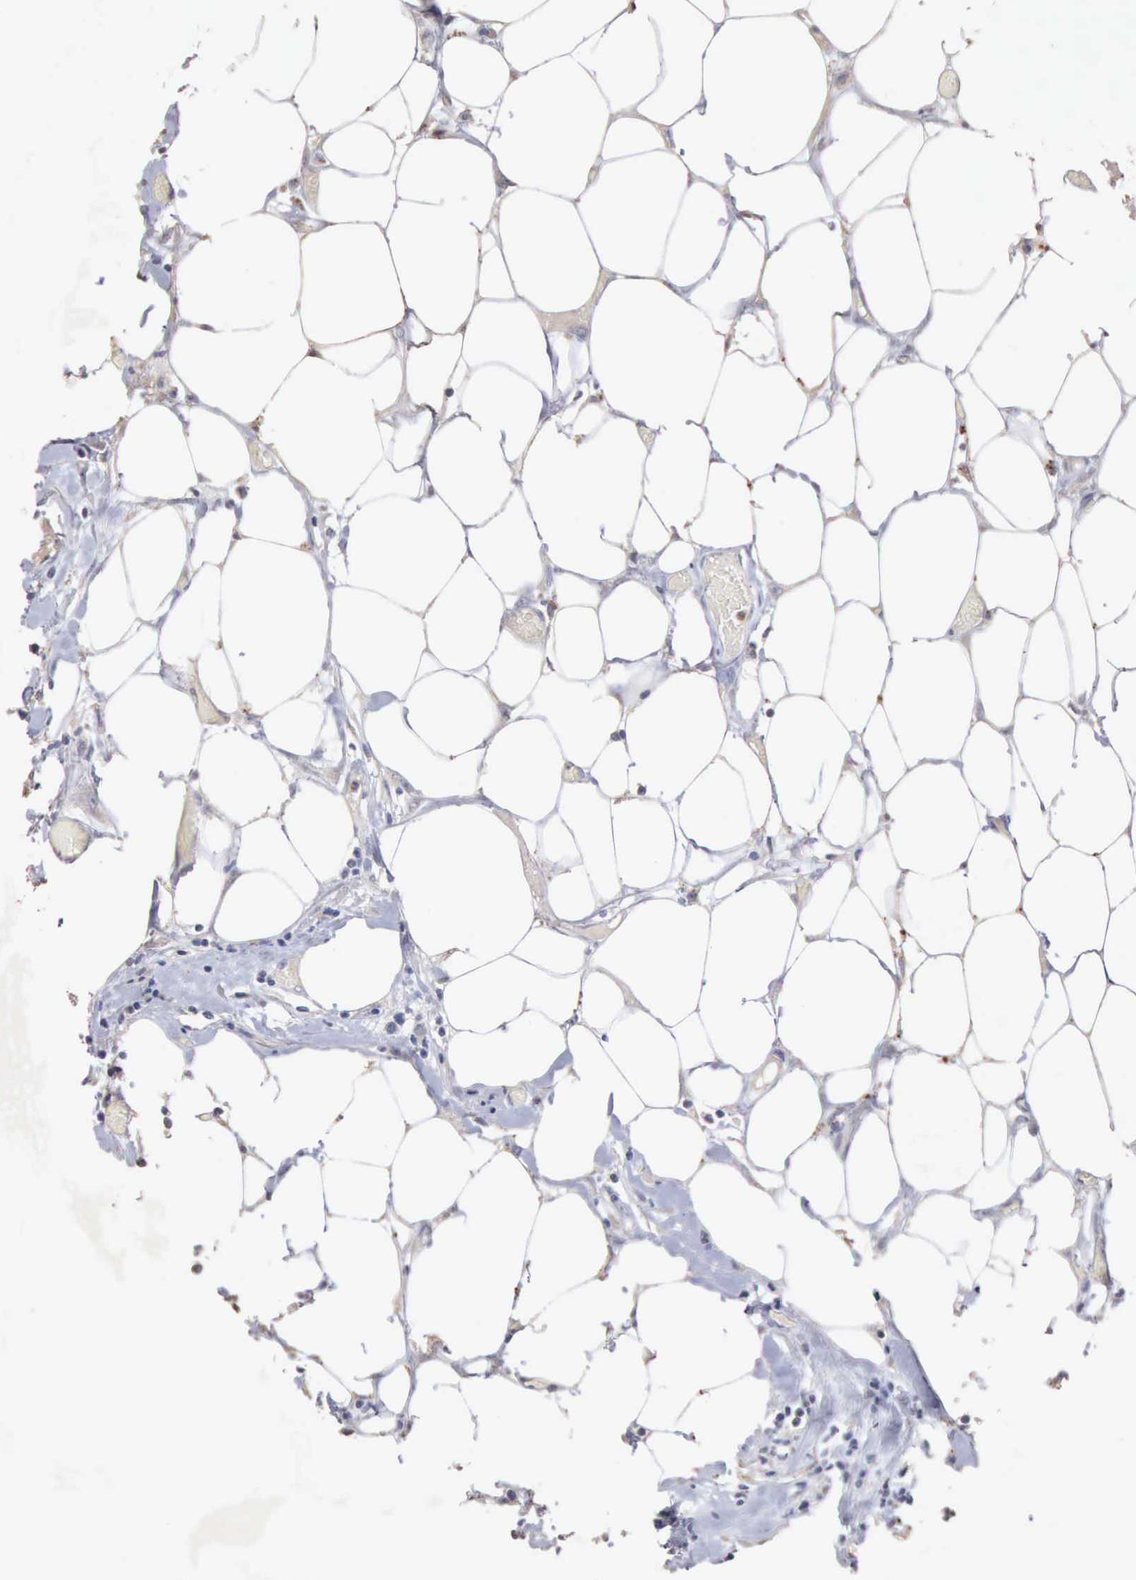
{"staining": {"intensity": "negative", "quantity": "none", "location": "none"}, "tissue": "lymphoma", "cell_type": "Tumor cells", "image_type": "cancer", "snomed": [{"axis": "morphology", "description": "Malignant lymphoma, non-Hodgkin's type, High grade"}, {"axis": "topography", "description": "Colon"}], "caption": "Tumor cells show no significant expression in malignant lymphoma, non-Hodgkin's type (high-grade). (IHC, brightfield microscopy, high magnification).", "gene": "KRT6B", "patient": {"sex": "male", "age": 82}}